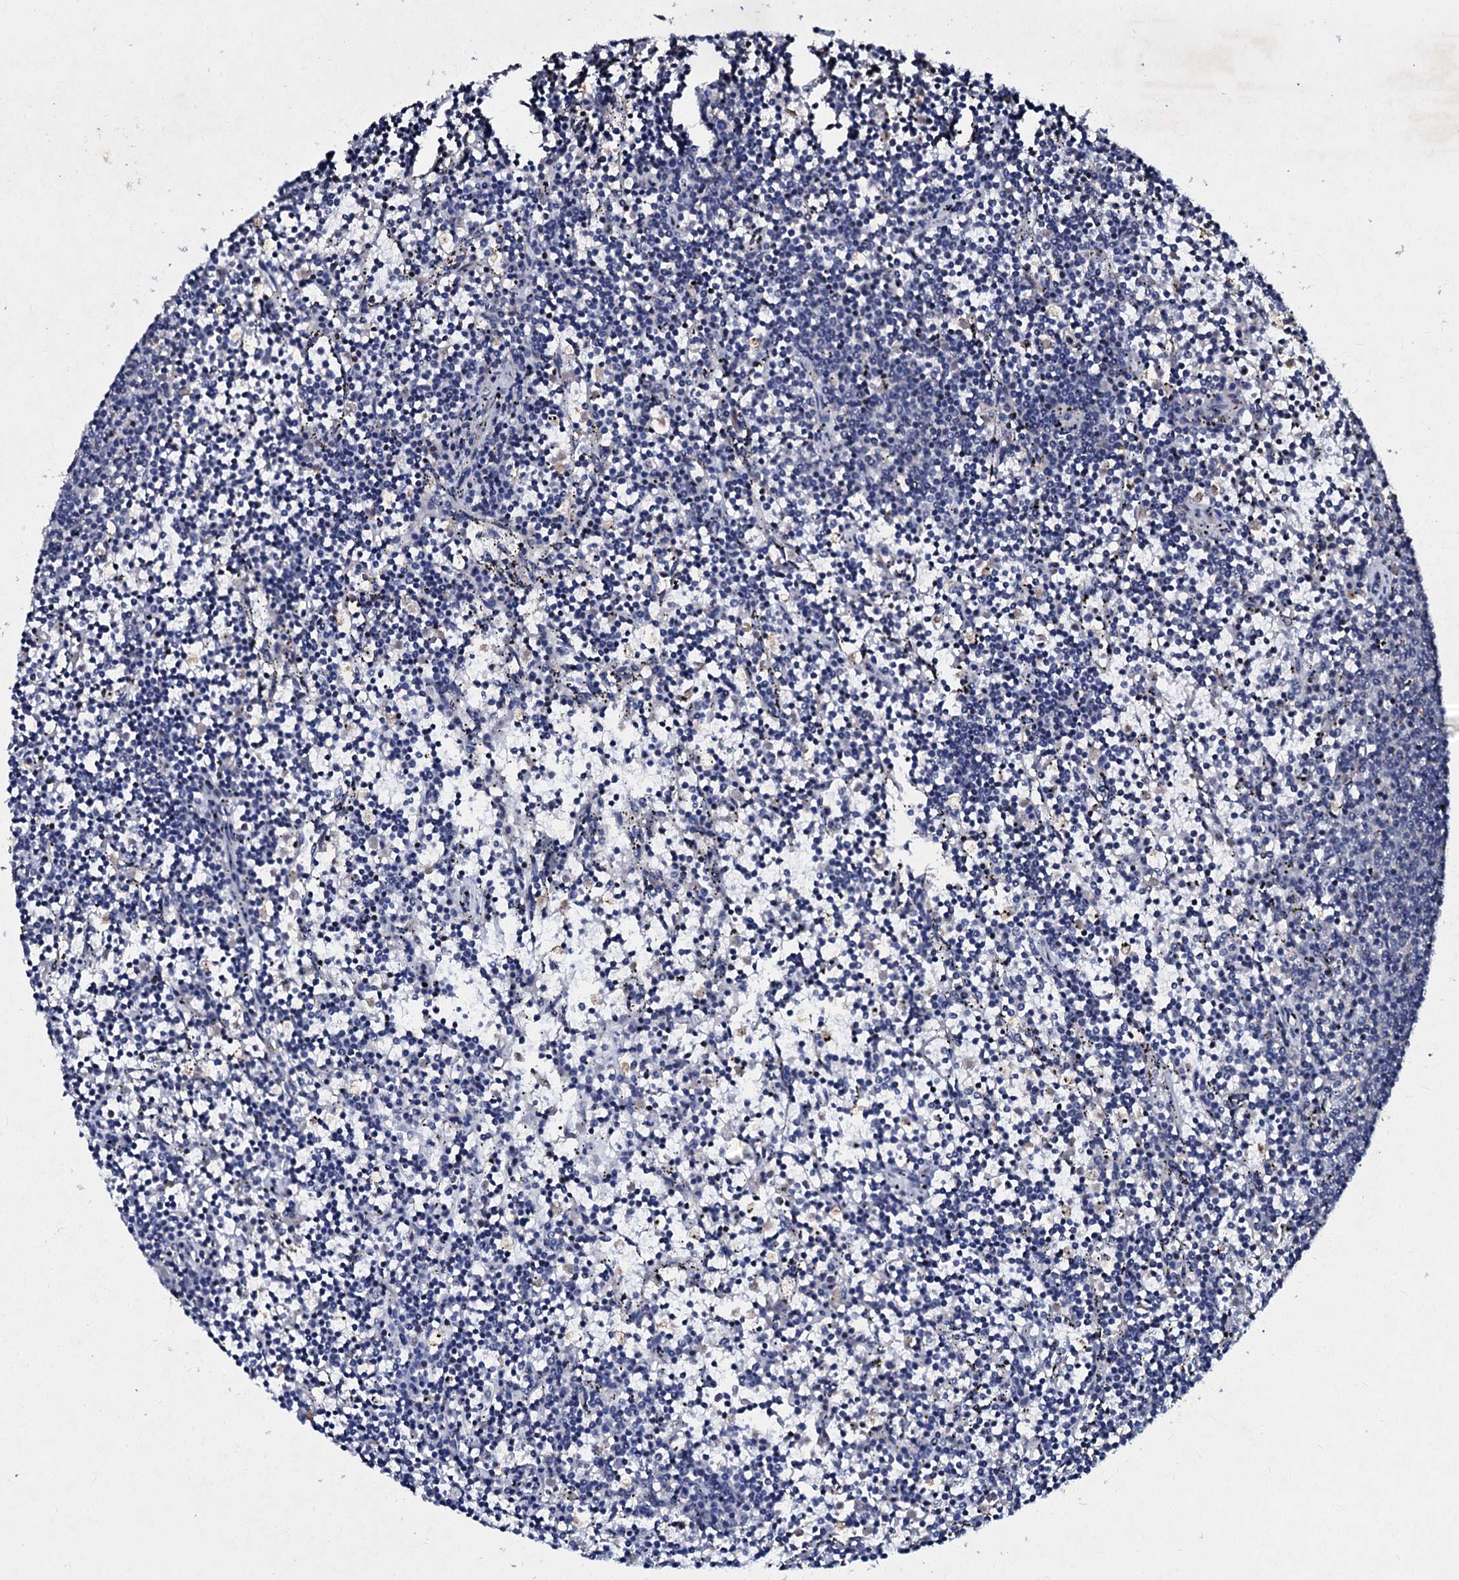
{"staining": {"intensity": "negative", "quantity": "none", "location": "none"}, "tissue": "lymphoma", "cell_type": "Tumor cells", "image_type": "cancer", "snomed": [{"axis": "morphology", "description": "Malignant lymphoma, non-Hodgkin's type, Low grade"}, {"axis": "topography", "description": "Spleen"}], "caption": "Tumor cells are negative for brown protein staining in malignant lymphoma, non-Hodgkin's type (low-grade).", "gene": "SLC37A4", "patient": {"sex": "female", "age": 50}}